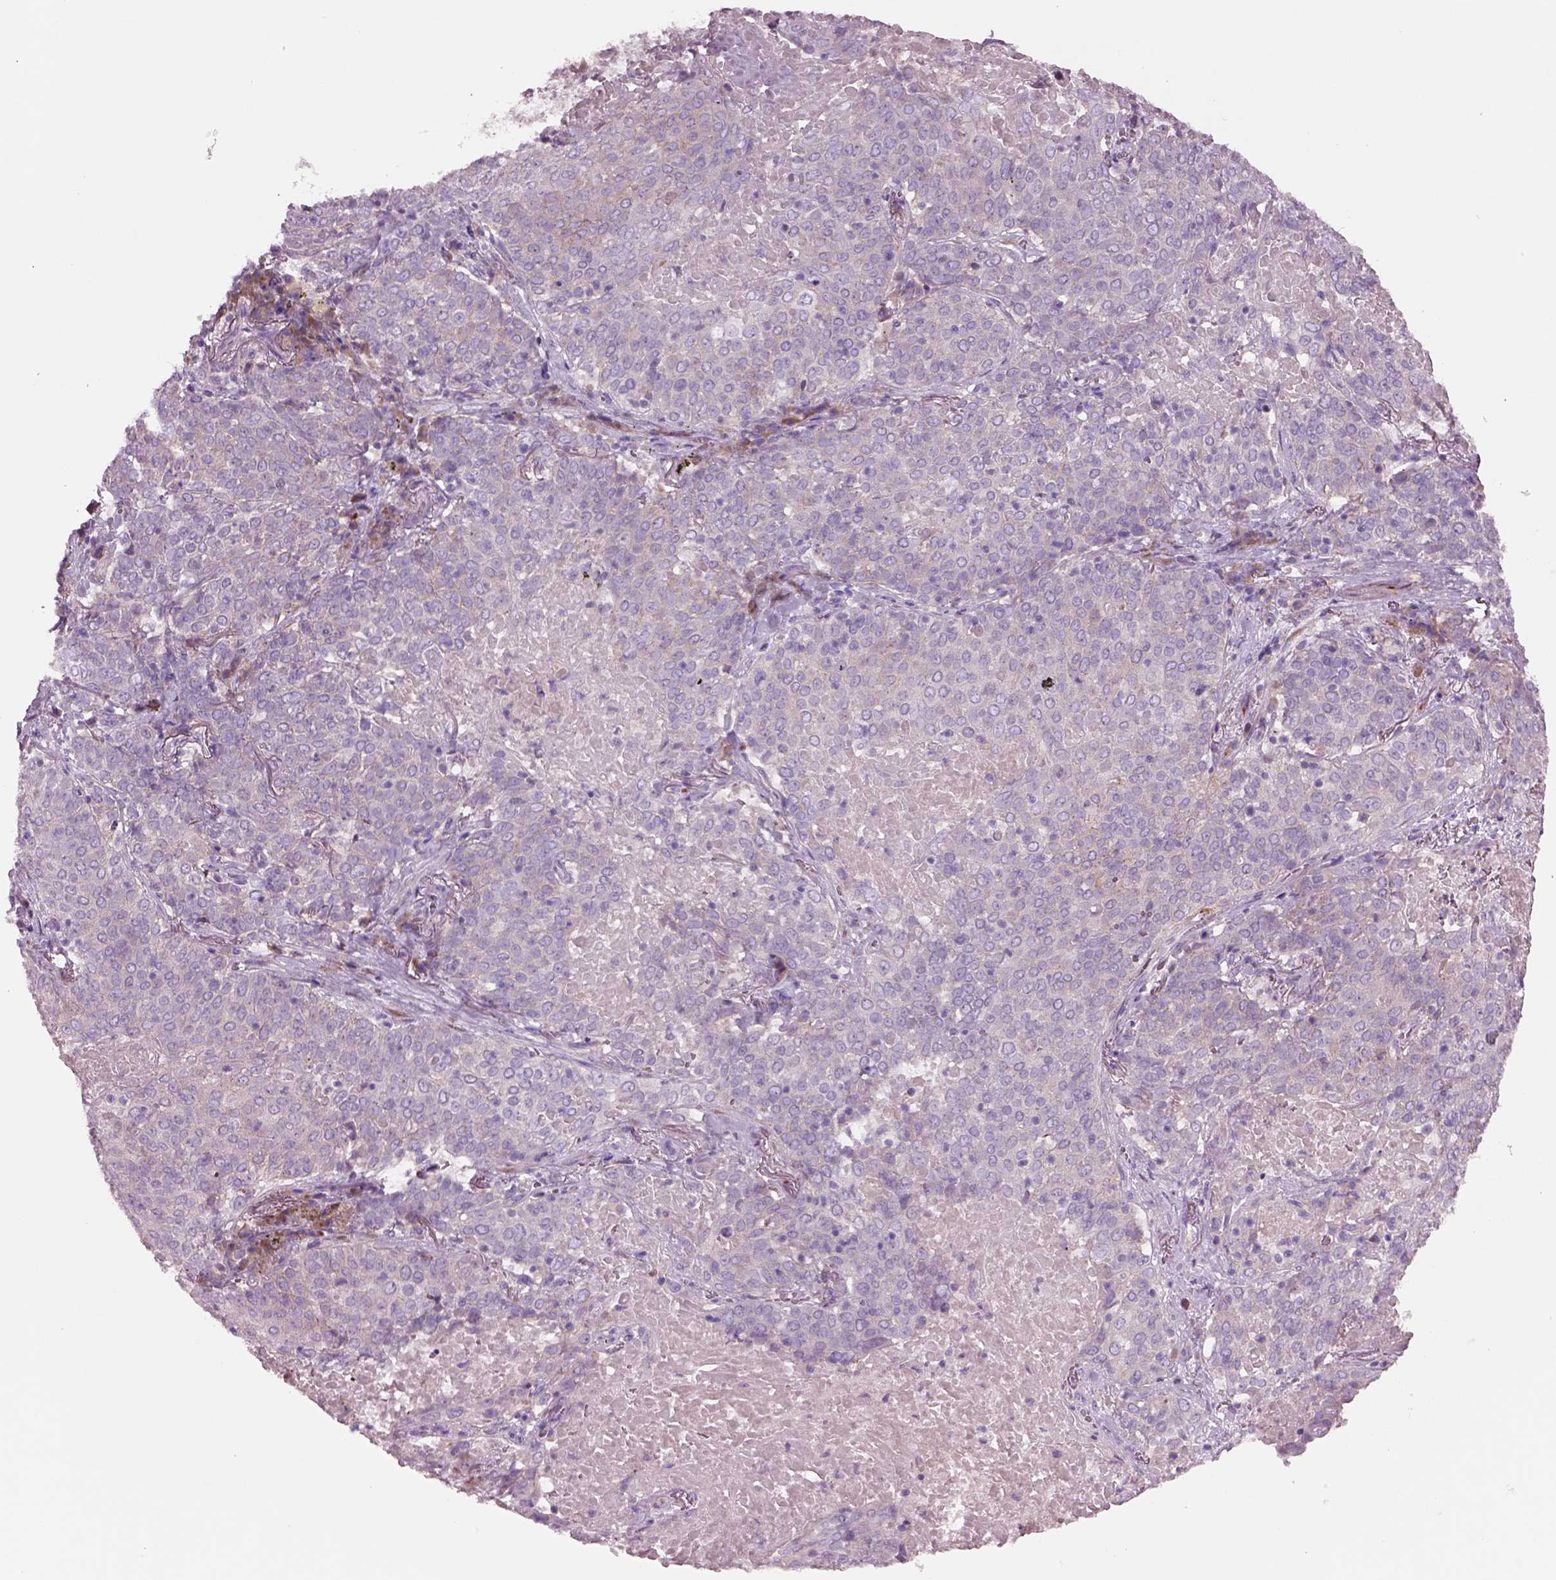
{"staining": {"intensity": "negative", "quantity": "none", "location": "none"}, "tissue": "lung cancer", "cell_type": "Tumor cells", "image_type": "cancer", "snomed": [{"axis": "morphology", "description": "Squamous cell carcinoma, NOS"}, {"axis": "topography", "description": "Lung"}], "caption": "Tumor cells show no significant protein expression in lung cancer.", "gene": "PLPP7", "patient": {"sex": "male", "age": 82}}